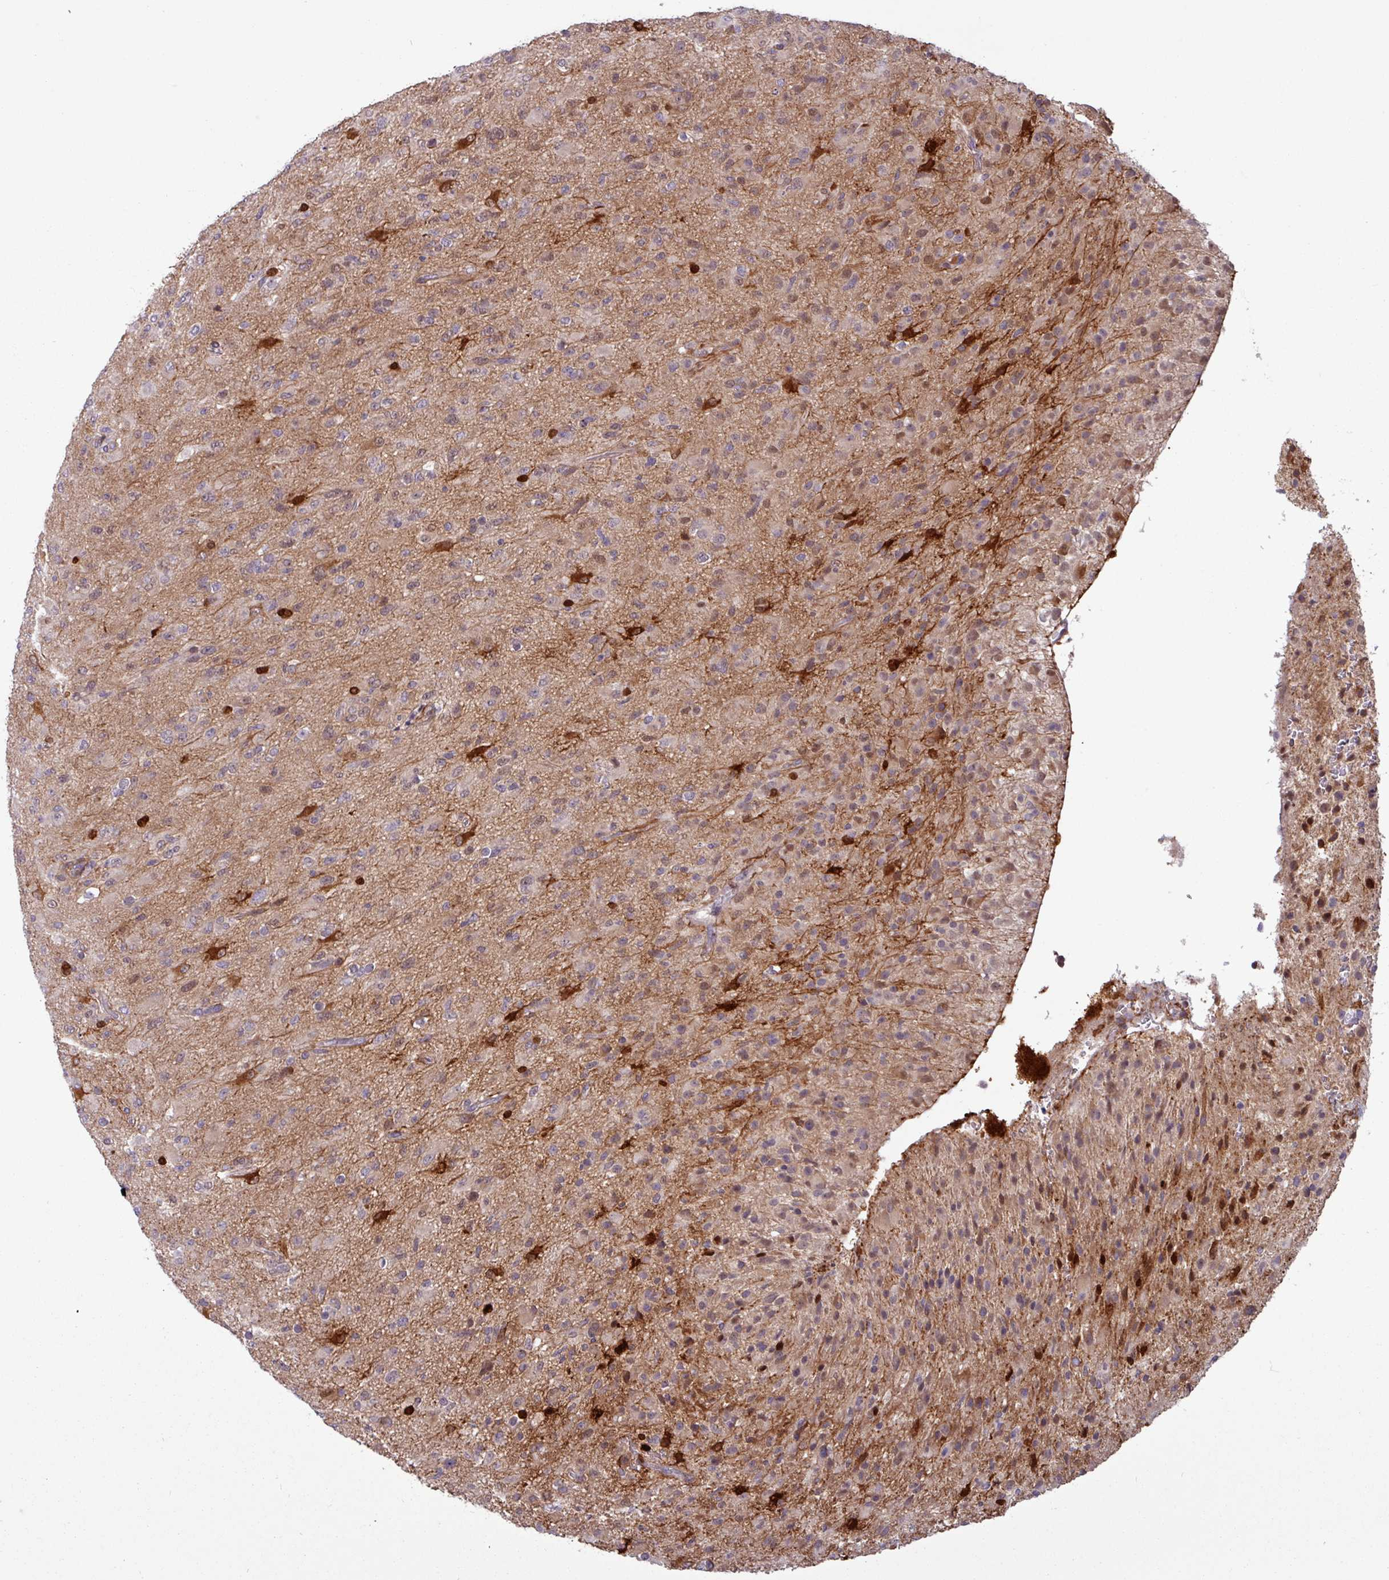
{"staining": {"intensity": "strong", "quantity": "<25%", "location": "cytoplasmic/membranous"}, "tissue": "glioma", "cell_type": "Tumor cells", "image_type": "cancer", "snomed": [{"axis": "morphology", "description": "Glioma, malignant, Low grade"}, {"axis": "topography", "description": "Brain"}], "caption": "Brown immunohistochemical staining in glioma demonstrates strong cytoplasmic/membranous expression in approximately <25% of tumor cells.", "gene": "PCED1A", "patient": {"sex": "male", "age": 65}}